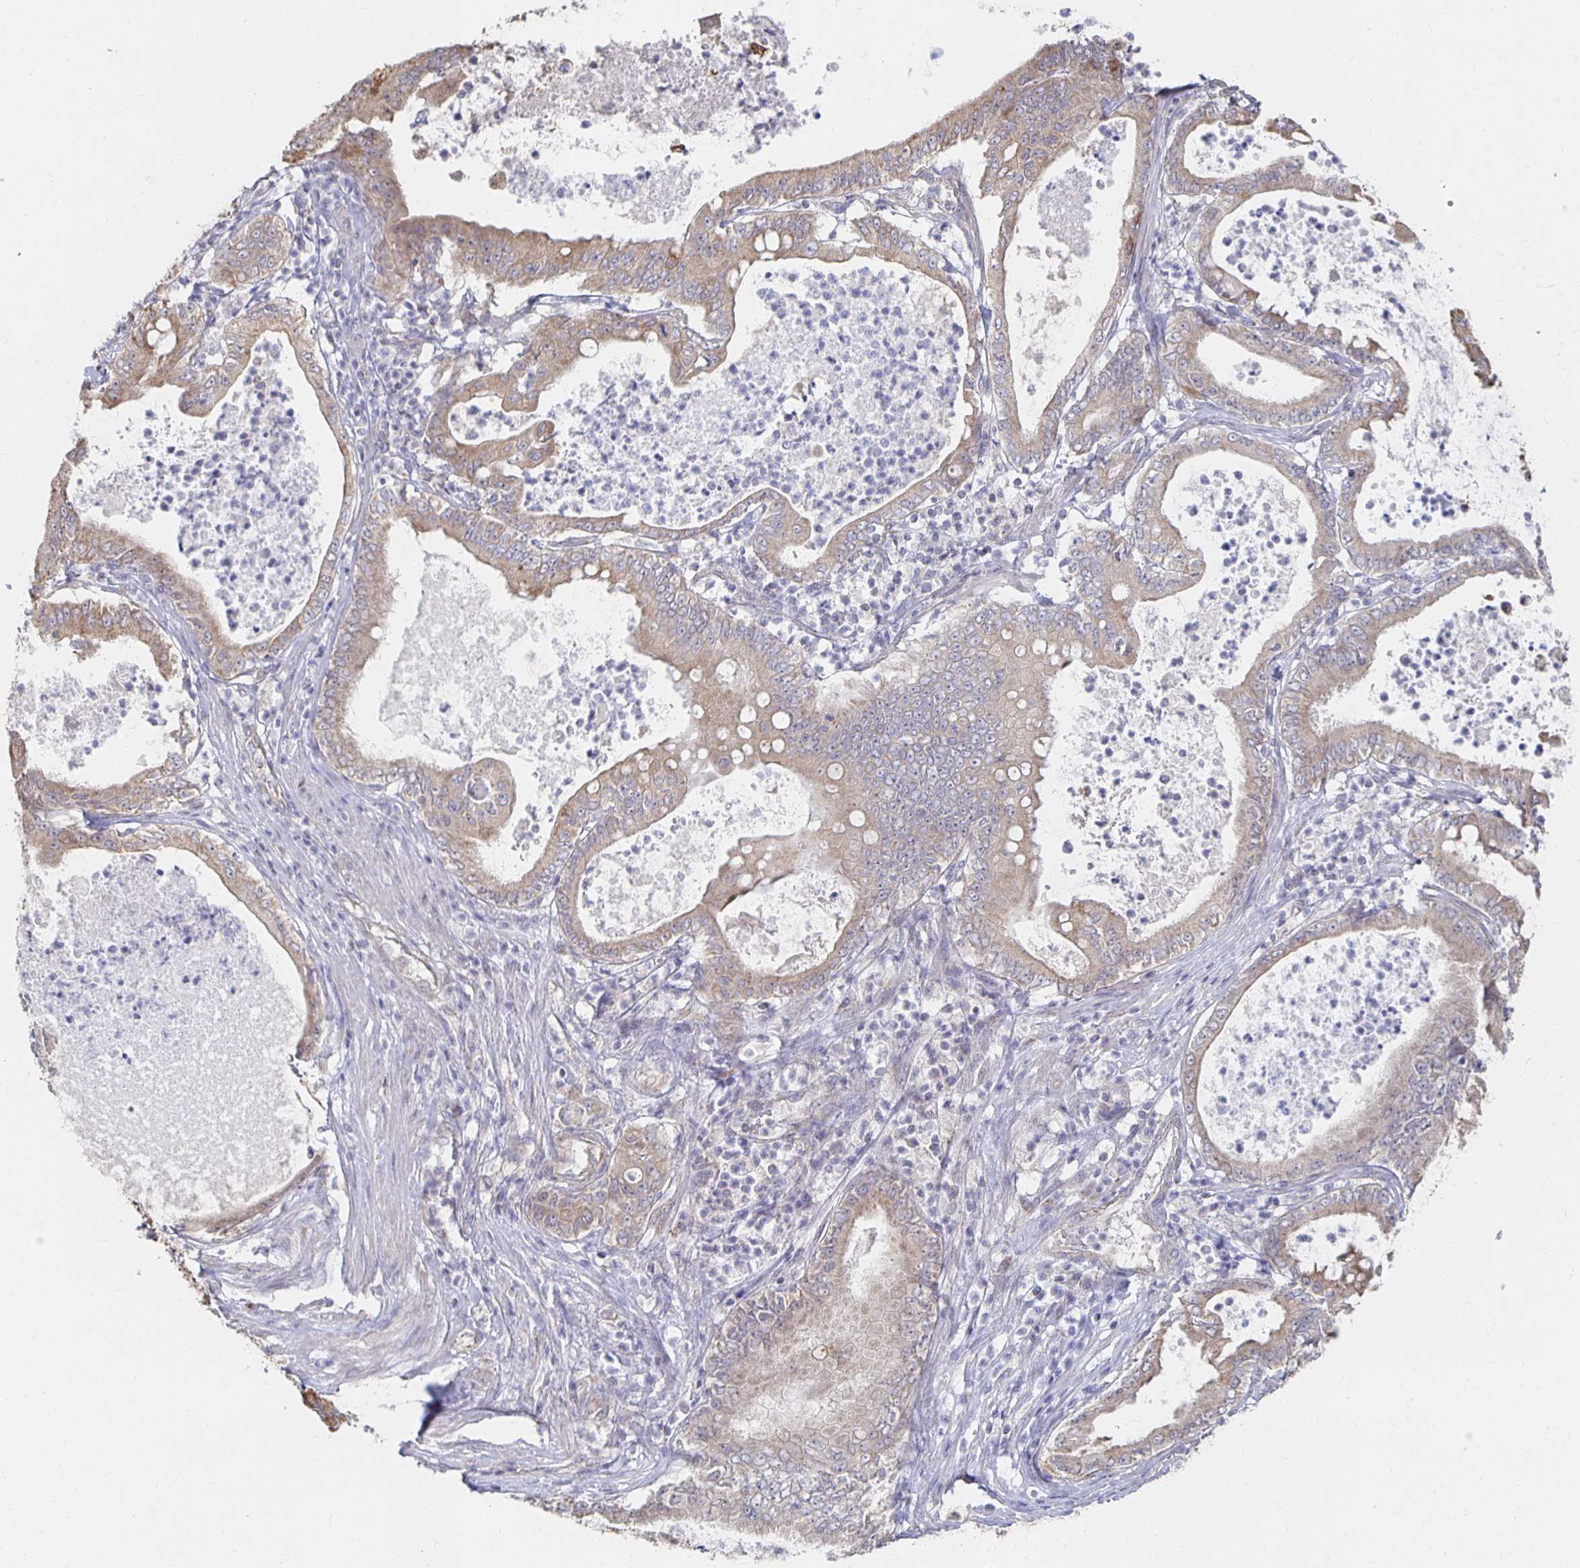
{"staining": {"intensity": "moderate", "quantity": "25%-75%", "location": "cytoplasmic/membranous"}, "tissue": "pancreatic cancer", "cell_type": "Tumor cells", "image_type": "cancer", "snomed": [{"axis": "morphology", "description": "Adenocarcinoma, NOS"}, {"axis": "topography", "description": "Pancreas"}], "caption": "Tumor cells display moderate cytoplasmic/membranous expression in approximately 25%-75% of cells in pancreatic cancer (adenocarcinoma). The staining was performed using DAB (3,3'-diaminobenzidine) to visualize the protein expression in brown, while the nuclei were stained in blue with hematoxylin (Magnification: 20x).", "gene": "NKX2-8", "patient": {"sex": "male", "age": 71}}